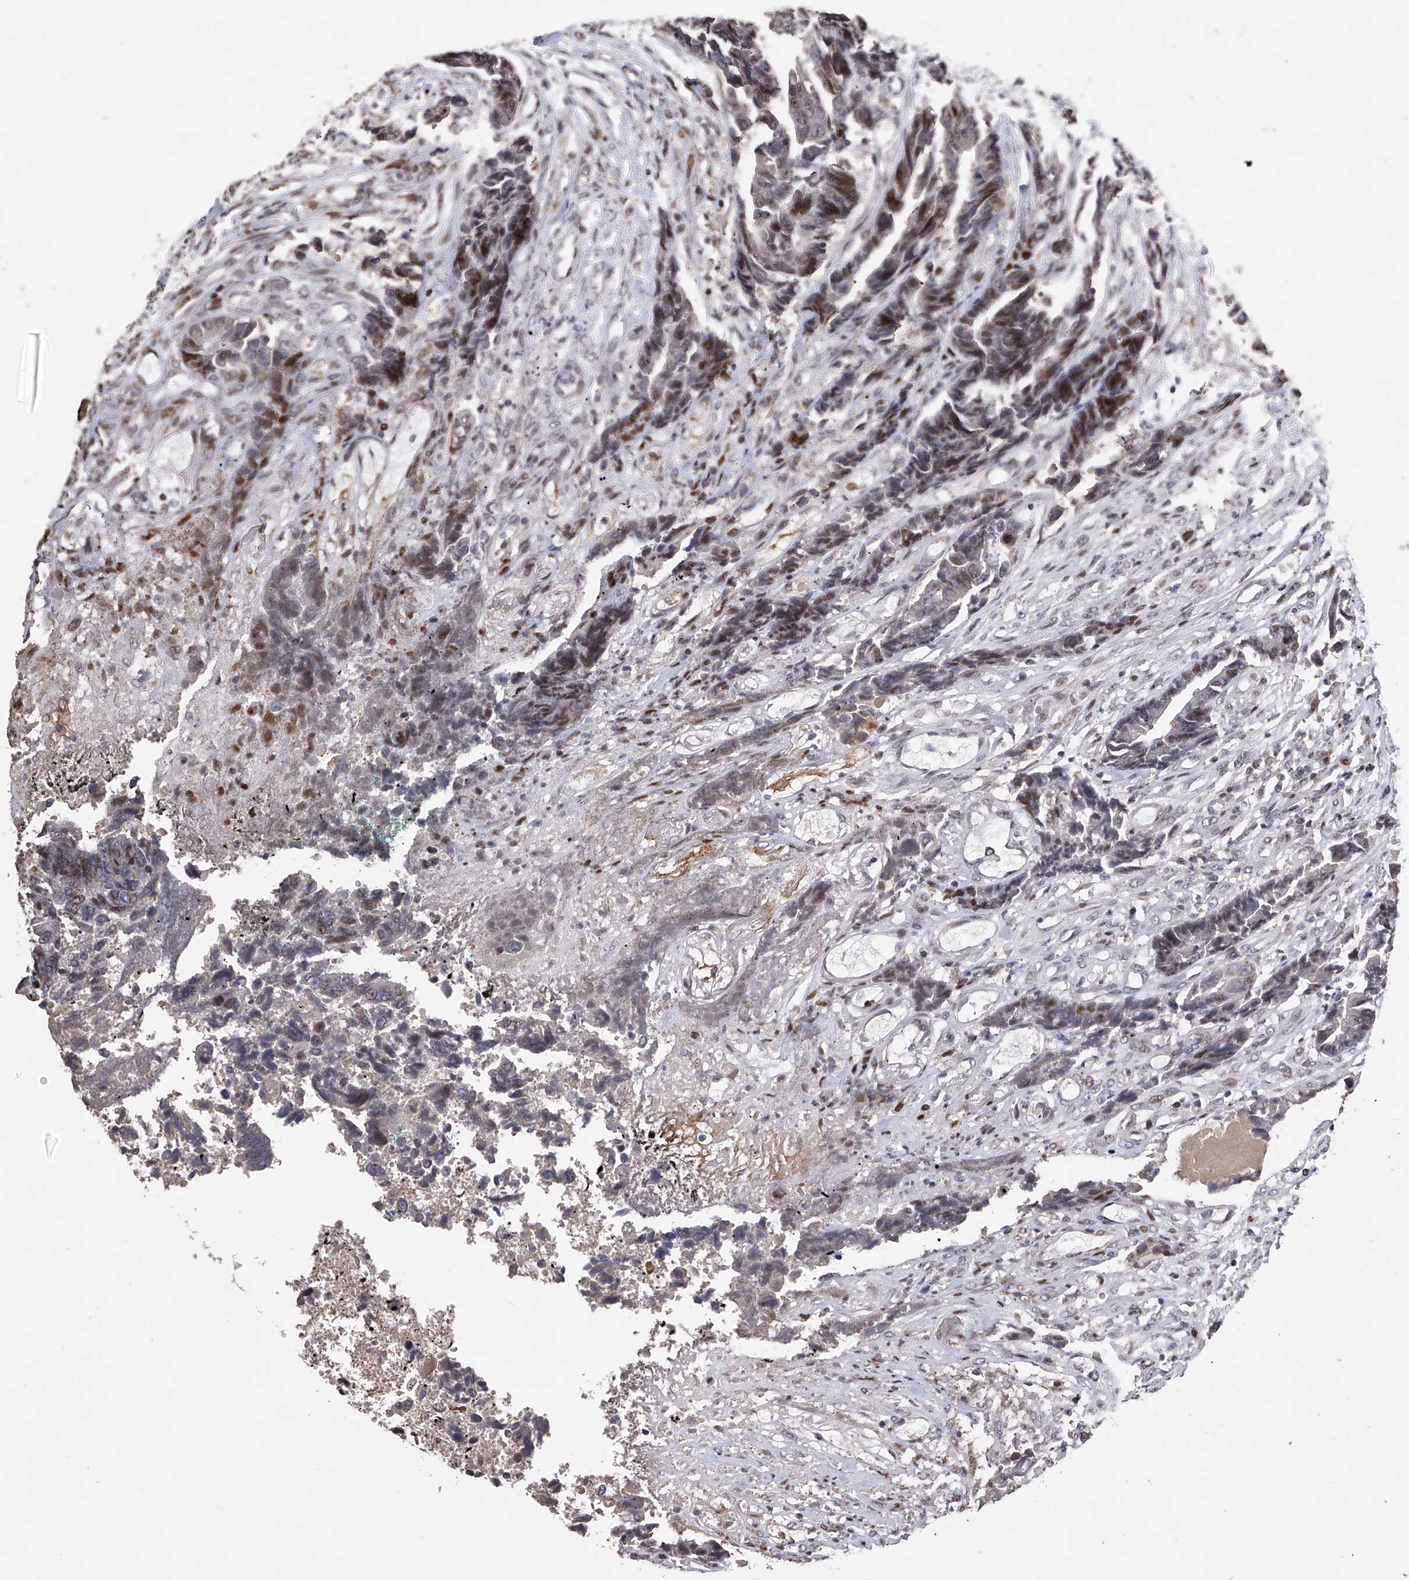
{"staining": {"intensity": "weak", "quantity": "<25%", "location": "cytoplasmic/membranous,nuclear"}, "tissue": "colorectal cancer", "cell_type": "Tumor cells", "image_type": "cancer", "snomed": [{"axis": "morphology", "description": "Adenocarcinoma, NOS"}, {"axis": "topography", "description": "Rectum"}], "caption": "Colorectal cancer was stained to show a protein in brown. There is no significant positivity in tumor cells.", "gene": "RWDD2A", "patient": {"sex": "male", "age": 84}}